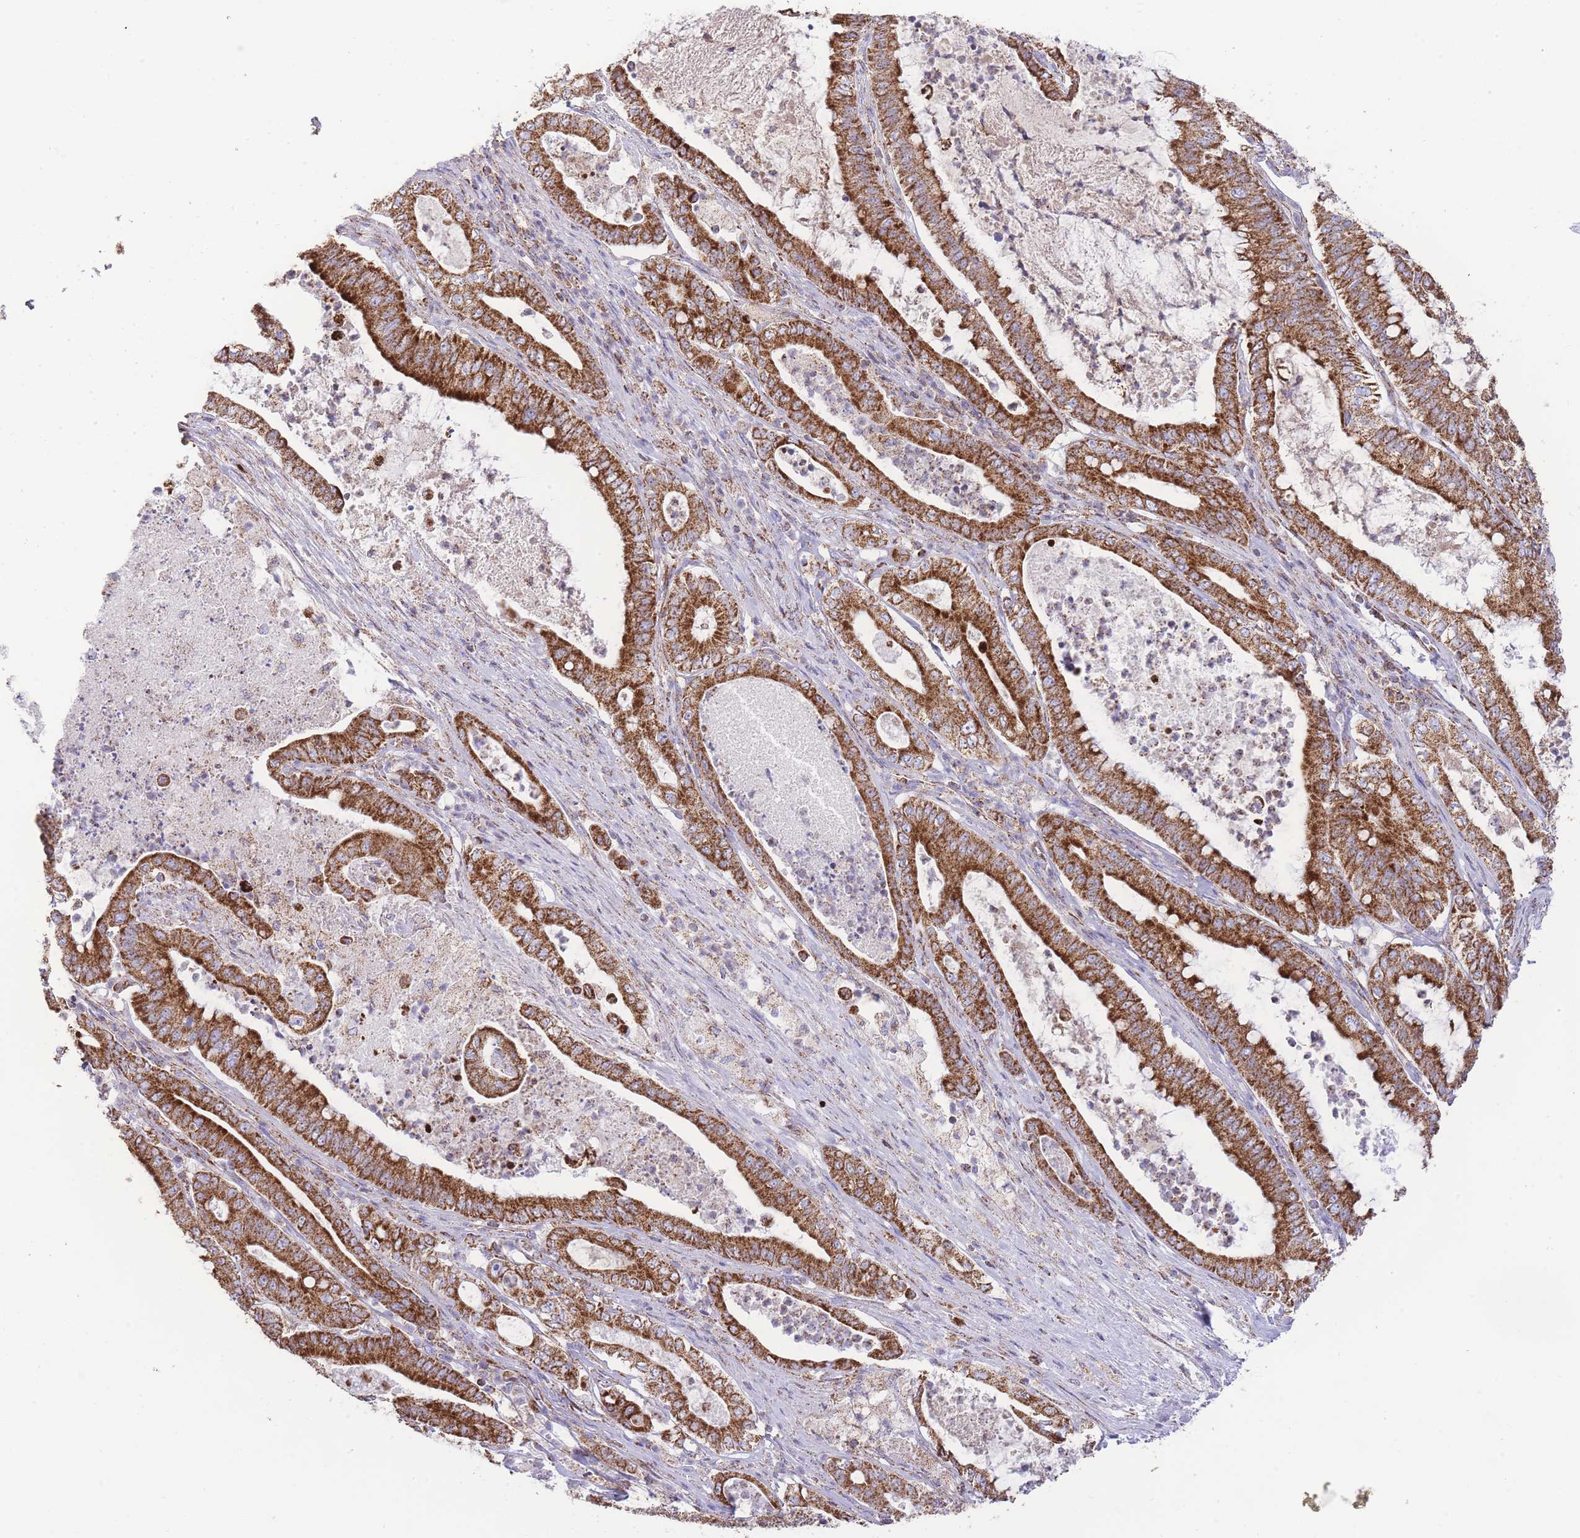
{"staining": {"intensity": "strong", "quantity": ">75%", "location": "cytoplasmic/membranous"}, "tissue": "pancreatic cancer", "cell_type": "Tumor cells", "image_type": "cancer", "snomed": [{"axis": "morphology", "description": "Adenocarcinoma, NOS"}, {"axis": "topography", "description": "Pancreas"}], "caption": "Protein staining of pancreatic cancer tissue displays strong cytoplasmic/membranous positivity in about >75% of tumor cells. The staining was performed using DAB to visualize the protein expression in brown, while the nuclei were stained in blue with hematoxylin (Magnification: 20x).", "gene": "GSTM1", "patient": {"sex": "male", "age": 71}}